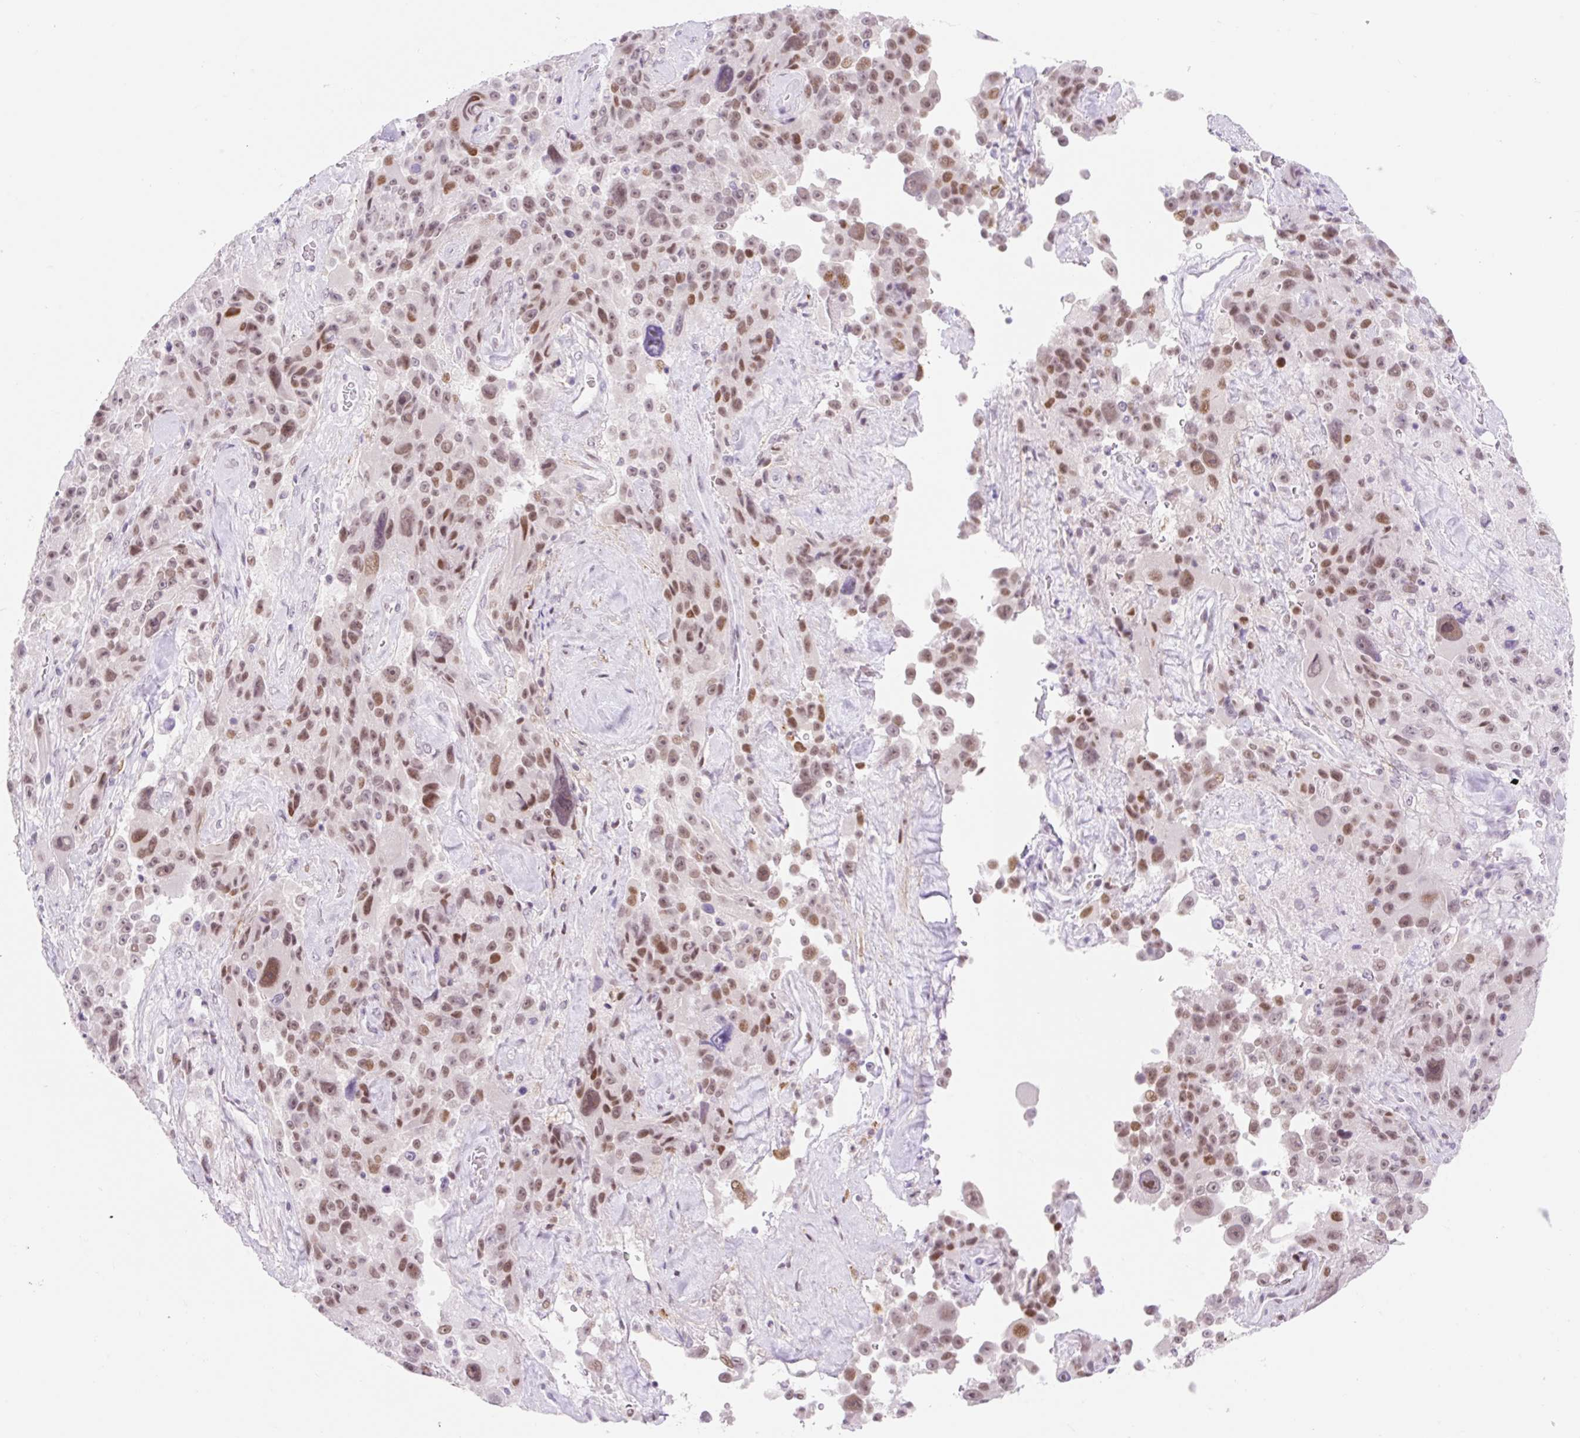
{"staining": {"intensity": "moderate", "quantity": ">75%", "location": "nuclear"}, "tissue": "melanoma", "cell_type": "Tumor cells", "image_type": "cancer", "snomed": [{"axis": "morphology", "description": "Malignant melanoma, Metastatic site"}, {"axis": "topography", "description": "Lymph node"}], "caption": "Immunohistochemical staining of melanoma exhibits medium levels of moderate nuclear protein positivity in about >75% of tumor cells.", "gene": "H2BW1", "patient": {"sex": "male", "age": 62}}